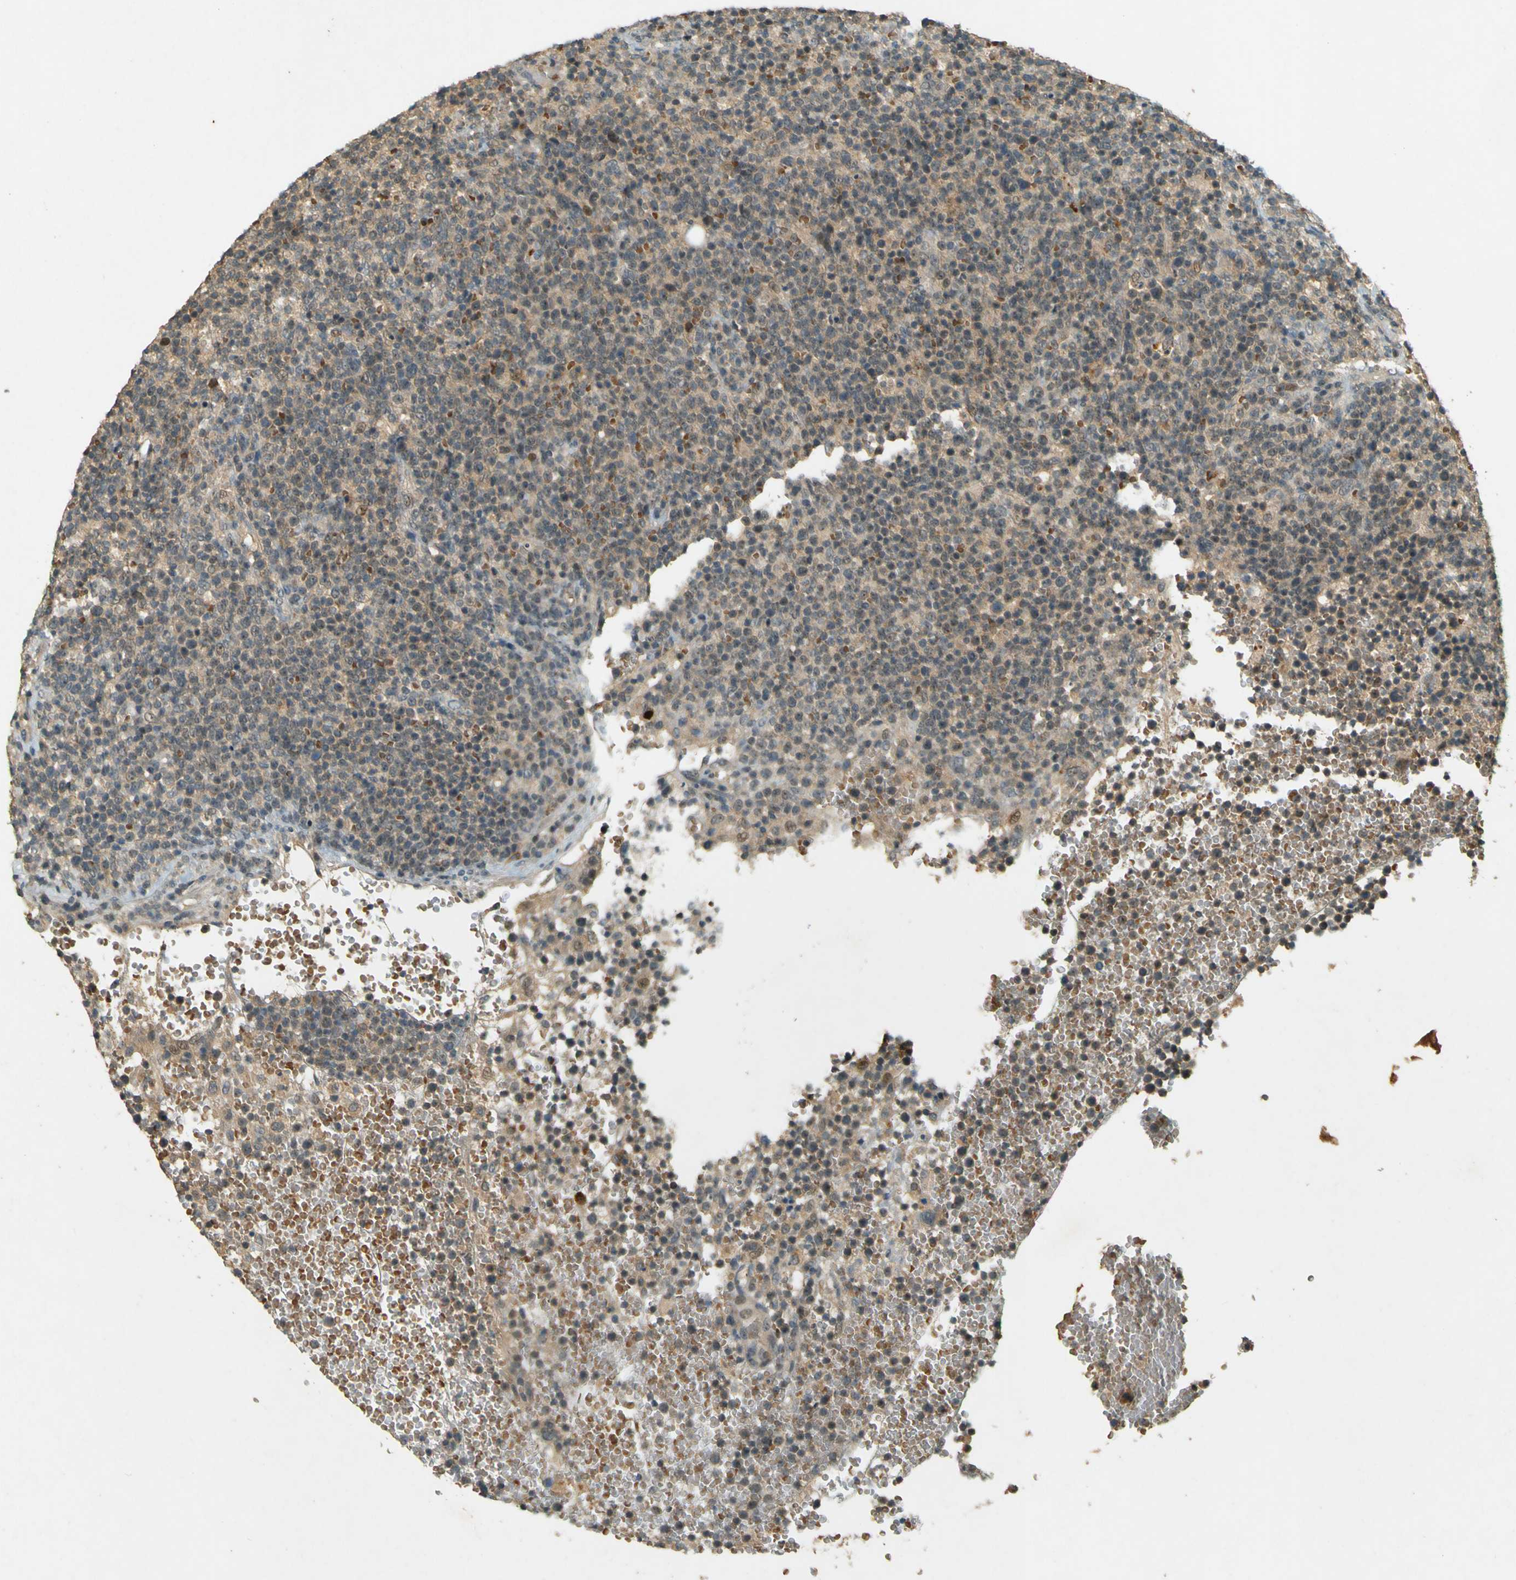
{"staining": {"intensity": "negative", "quantity": "none", "location": "none"}, "tissue": "lymphoma", "cell_type": "Tumor cells", "image_type": "cancer", "snomed": [{"axis": "morphology", "description": "Malignant lymphoma, non-Hodgkin's type, High grade"}, {"axis": "topography", "description": "Lymph node"}], "caption": "Malignant lymphoma, non-Hodgkin's type (high-grade) stained for a protein using IHC demonstrates no staining tumor cells.", "gene": "MPDZ", "patient": {"sex": "male", "age": 61}}